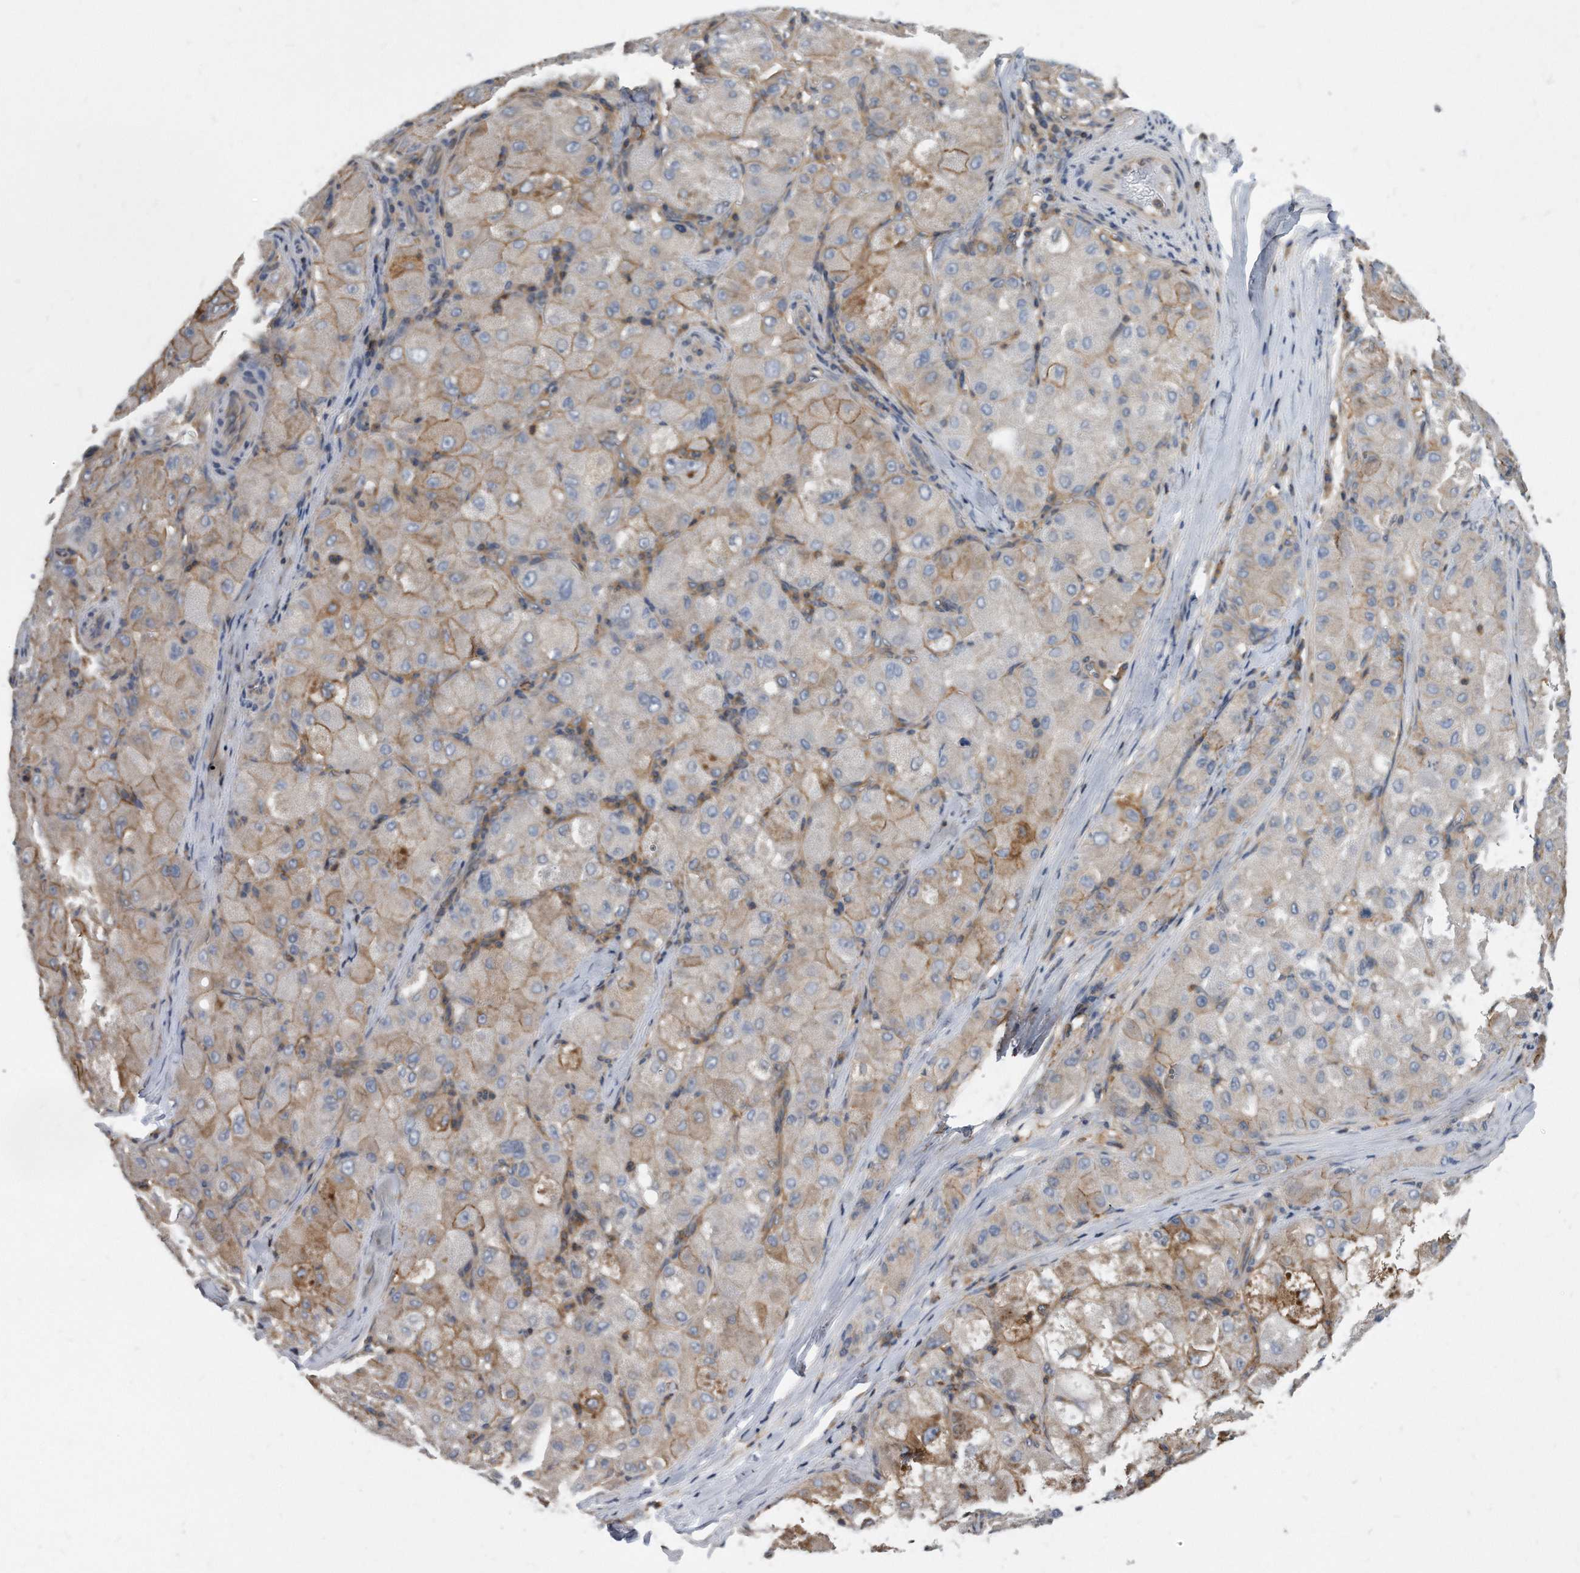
{"staining": {"intensity": "weak", "quantity": "<25%", "location": "cytoplasmic/membranous"}, "tissue": "liver cancer", "cell_type": "Tumor cells", "image_type": "cancer", "snomed": [{"axis": "morphology", "description": "Carcinoma, Hepatocellular, NOS"}, {"axis": "topography", "description": "Liver"}], "caption": "There is no significant staining in tumor cells of liver hepatocellular carcinoma. (DAB (3,3'-diaminobenzidine) immunohistochemistry, high magnification).", "gene": "ATG5", "patient": {"sex": "male", "age": 80}}